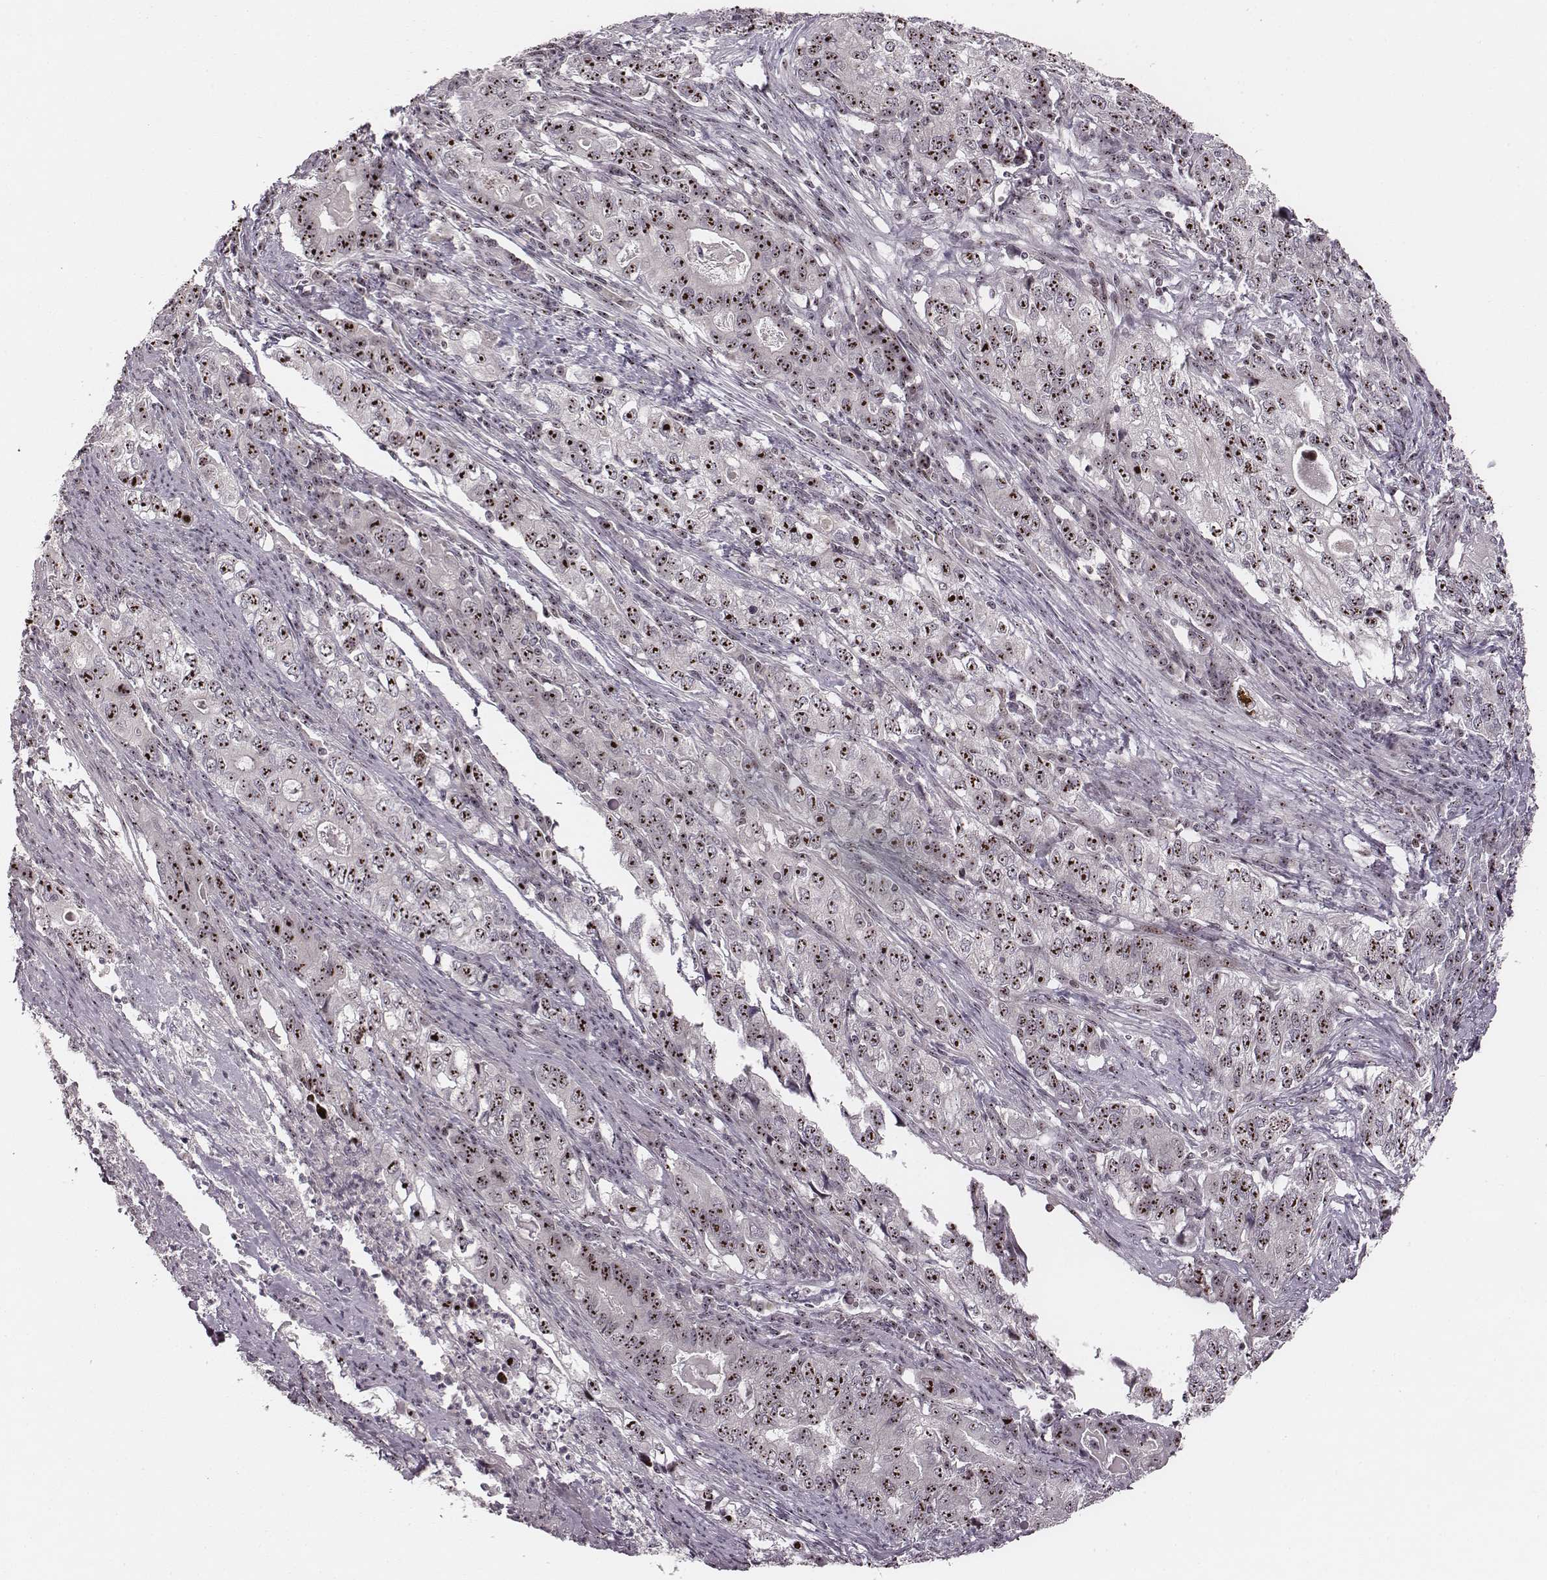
{"staining": {"intensity": "moderate", "quantity": ">75%", "location": "nuclear"}, "tissue": "stomach cancer", "cell_type": "Tumor cells", "image_type": "cancer", "snomed": [{"axis": "morphology", "description": "Adenocarcinoma, NOS"}, {"axis": "topography", "description": "Stomach, lower"}], "caption": "Protein staining exhibits moderate nuclear expression in about >75% of tumor cells in stomach cancer.", "gene": "NOP56", "patient": {"sex": "female", "age": 72}}